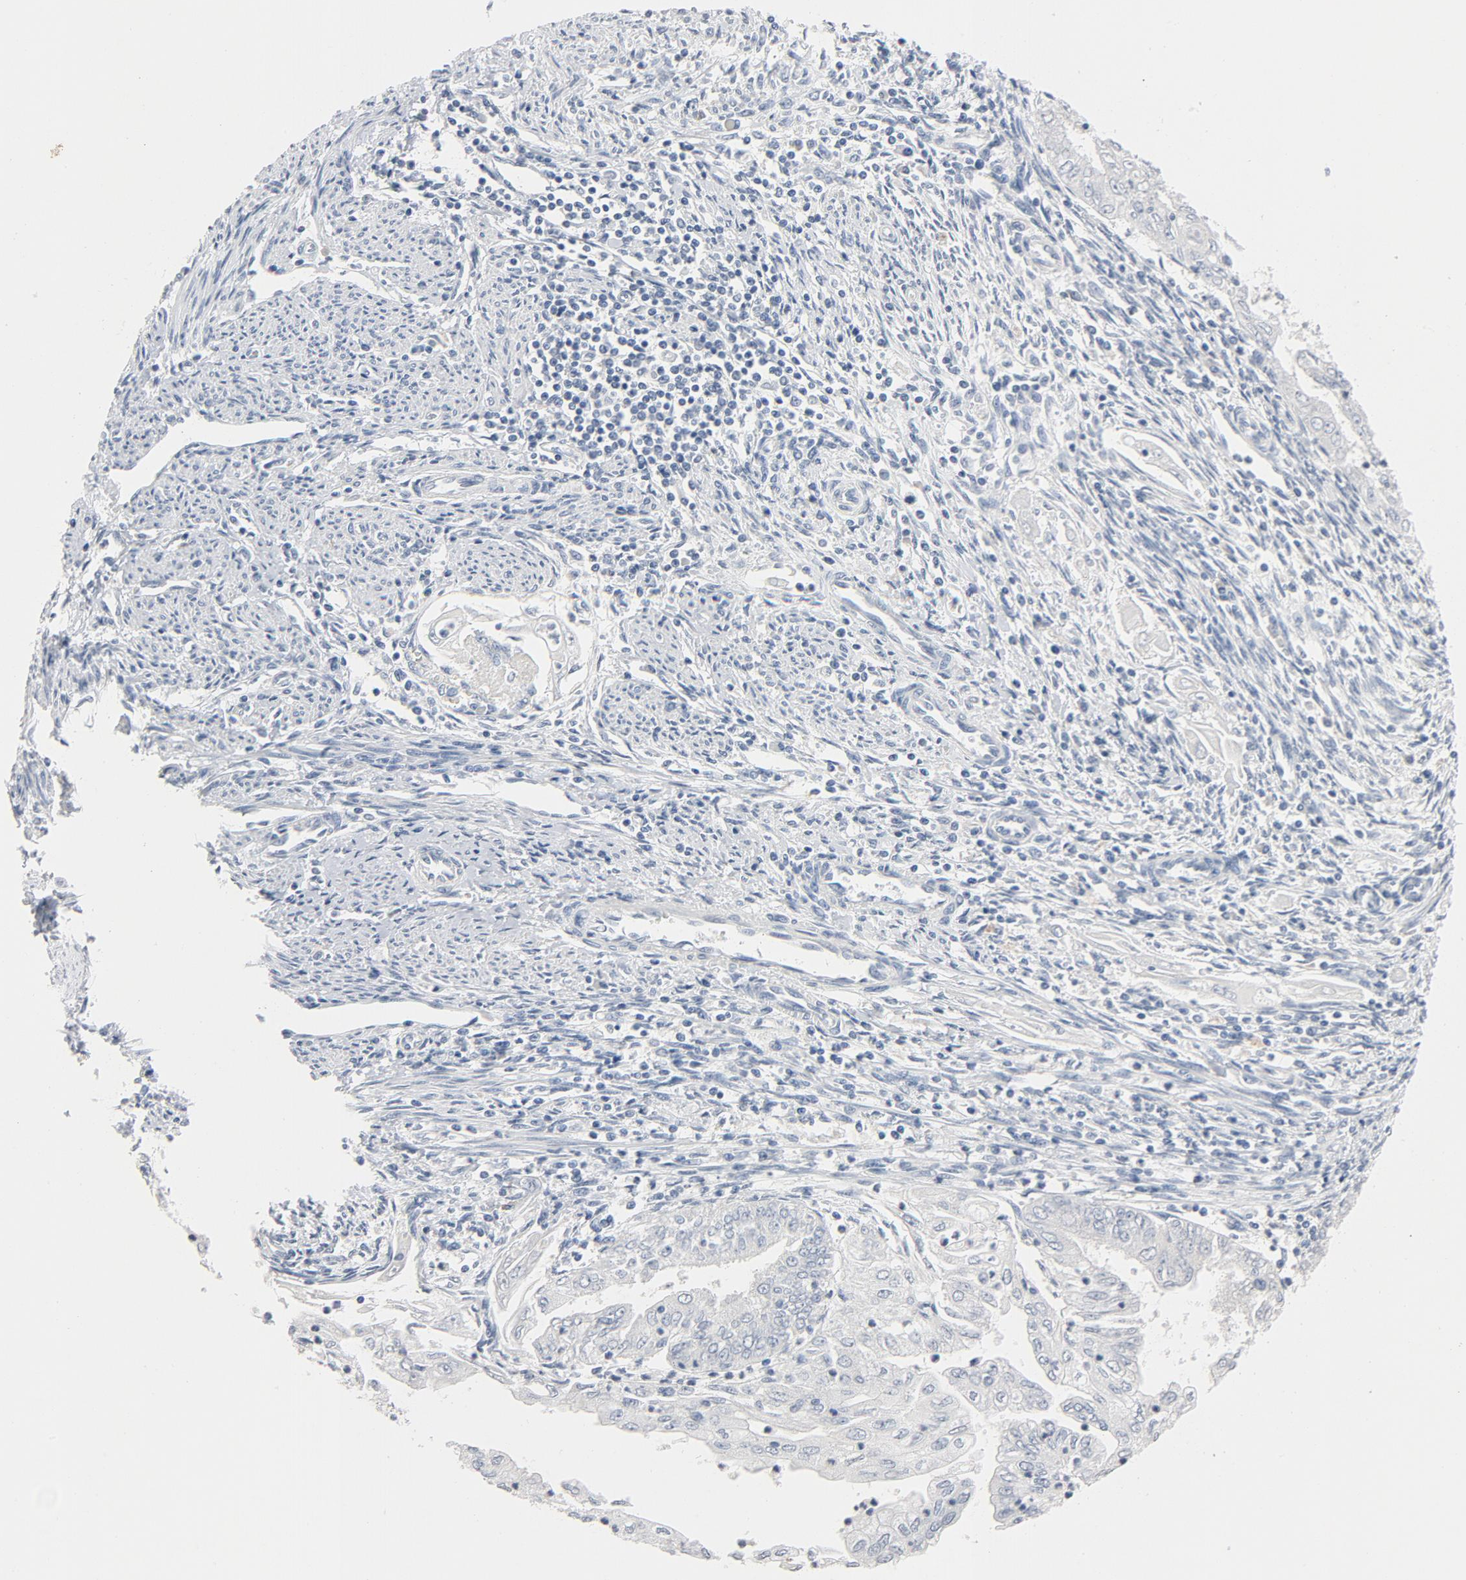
{"staining": {"intensity": "negative", "quantity": "none", "location": "none"}, "tissue": "endometrial cancer", "cell_type": "Tumor cells", "image_type": "cancer", "snomed": [{"axis": "morphology", "description": "Adenocarcinoma, NOS"}, {"axis": "topography", "description": "Endometrium"}], "caption": "Immunohistochemical staining of endometrial adenocarcinoma reveals no significant positivity in tumor cells. (IHC, brightfield microscopy, high magnification).", "gene": "ZCCHC13", "patient": {"sex": "female", "age": 75}}